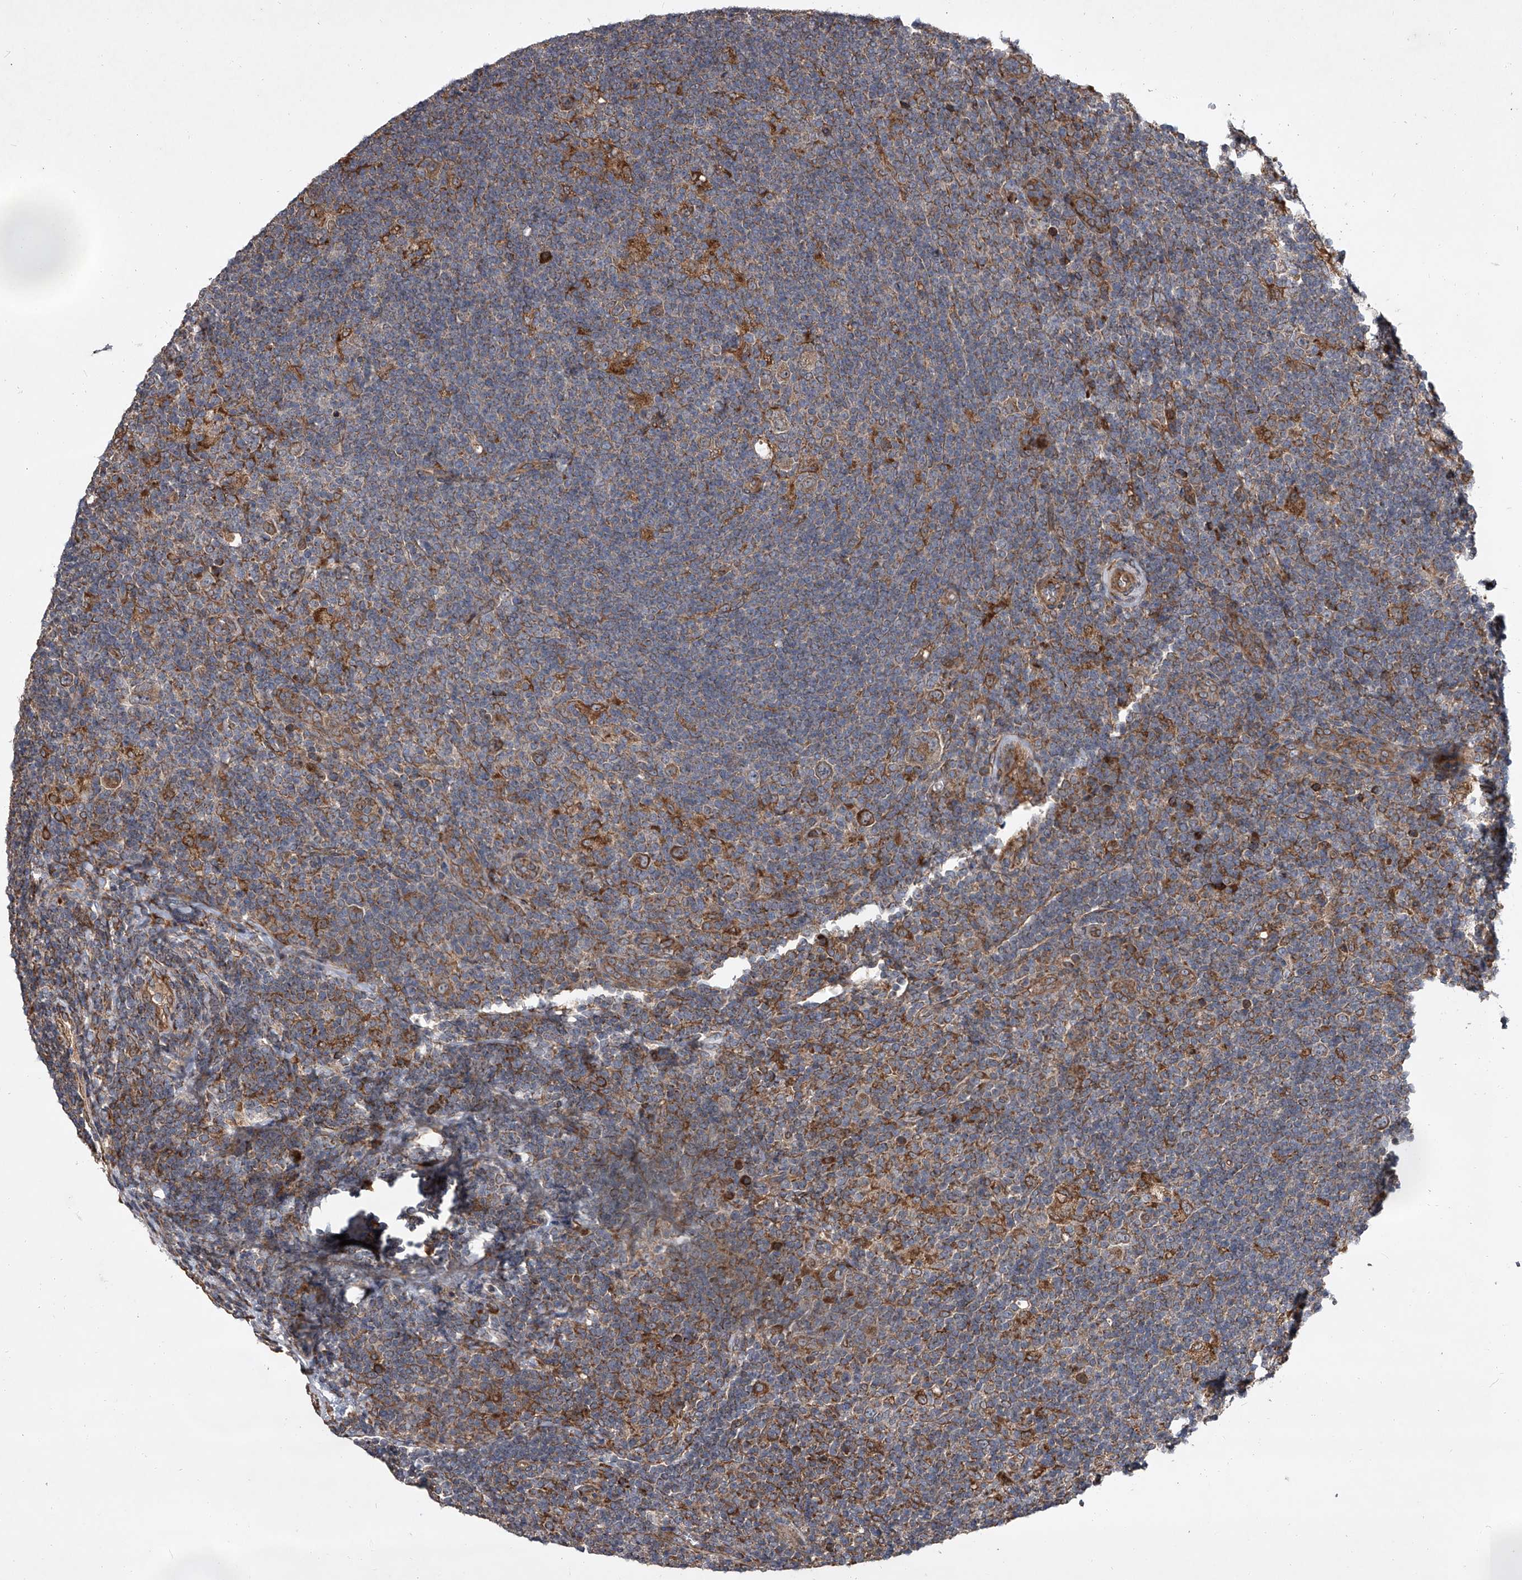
{"staining": {"intensity": "strong", "quantity": ">75%", "location": "cytoplasmic/membranous"}, "tissue": "lymphoma", "cell_type": "Tumor cells", "image_type": "cancer", "snomed": [{"axis": "morphology", "description": "Hodgkin's disease, NOS"}, {"axis": "topography", "description": "Lymph node"}], "caption": "This image displays immunohistochemistry staining of Hodgkin's disease, with high strong cytoplasmic/membranous expression in about >75% of tumor cells.", "gene": "EVA1C", "patient": {"sex": "female", "age": 57}}